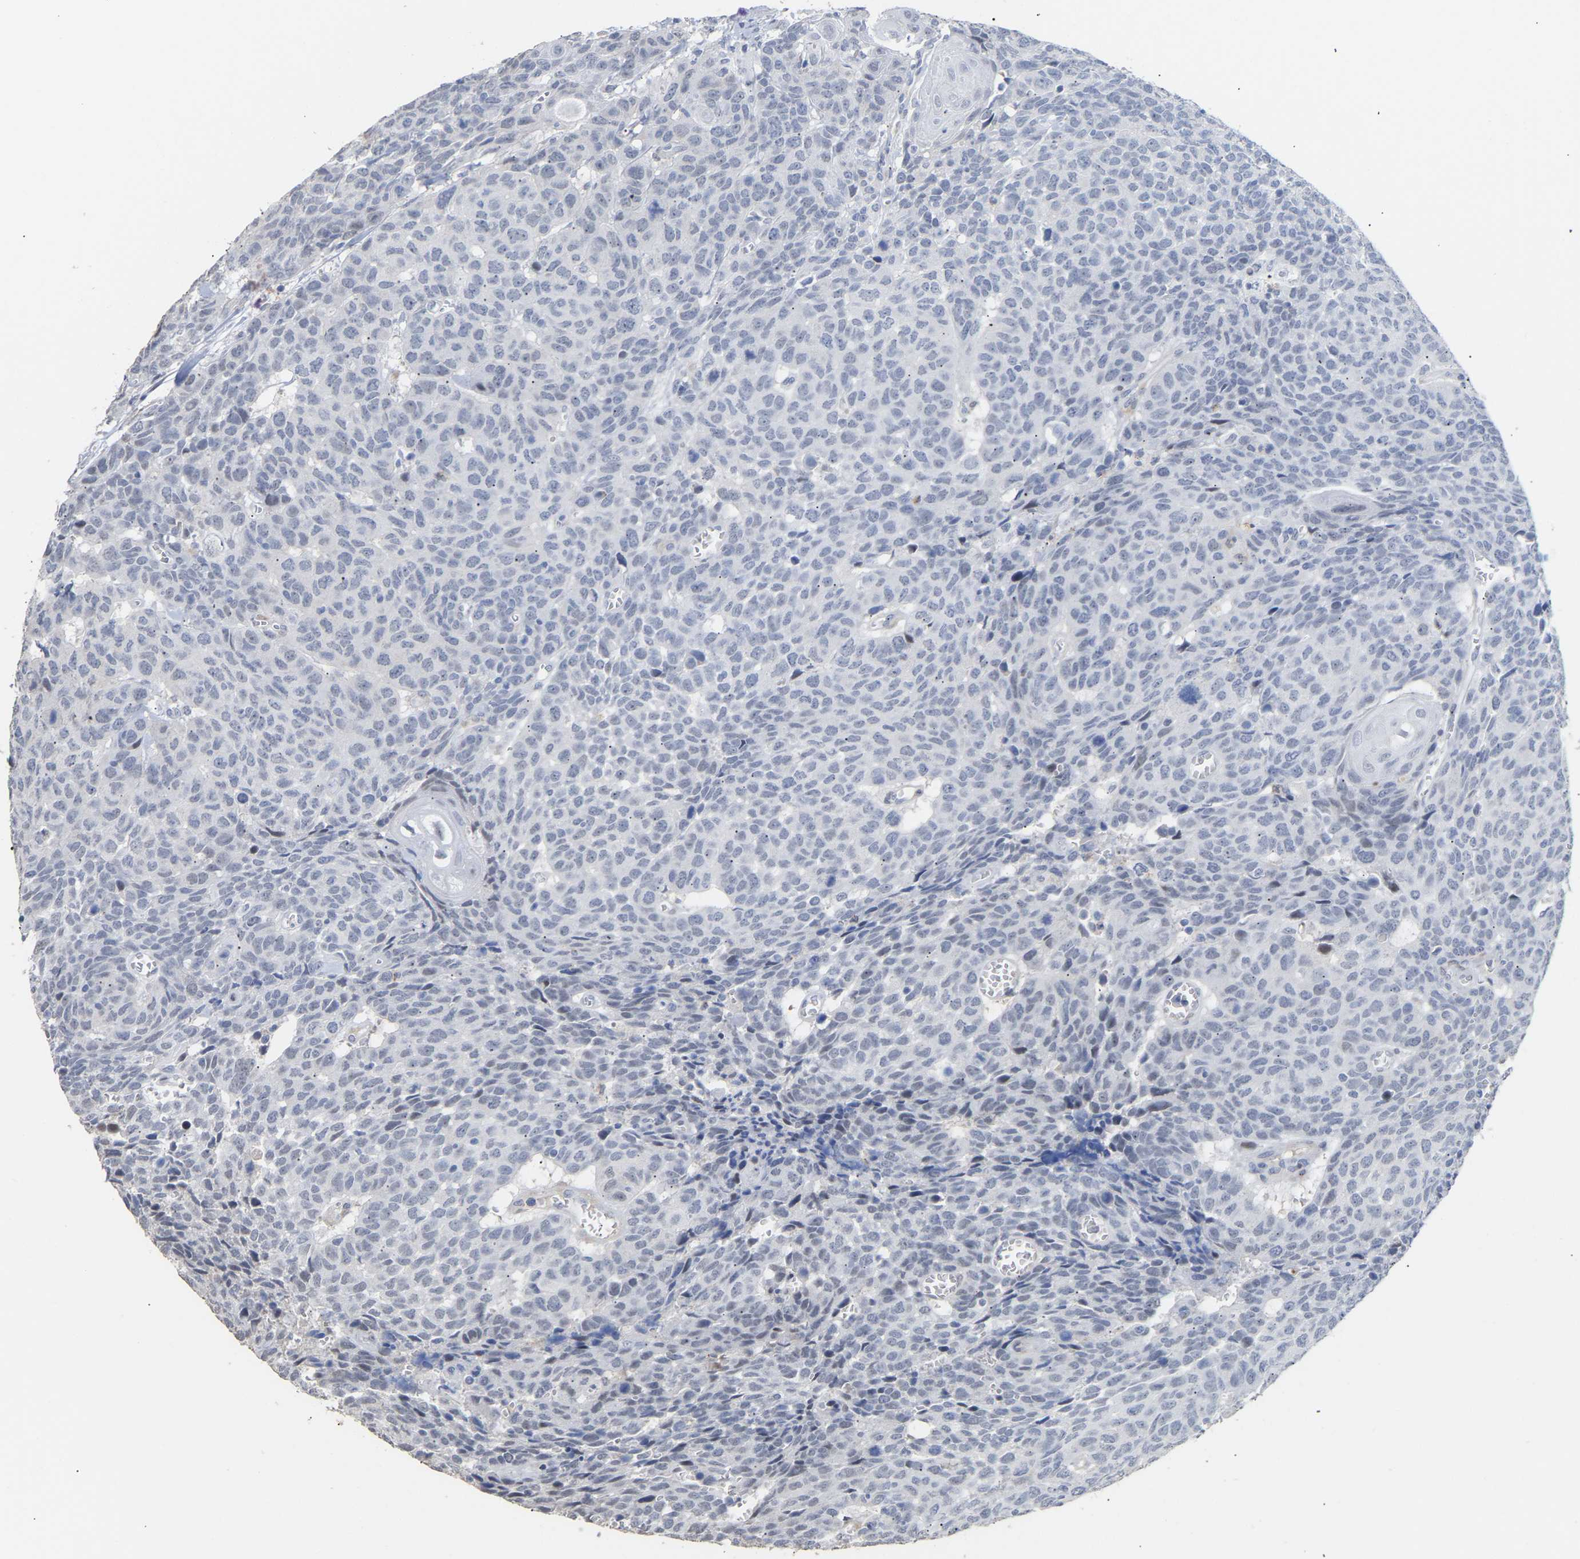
{"staining": {"intensity": "negative", "quantity": "none", "location": "none"}, "tissue": "head and neck cancer", "cell_type": "Tumor cells", "image_type": "cancer", "snomed": [{"axis": "morphology", "description": "Squamous cell carcinoma, NOS"}, {"axis": "topography", "description": "Head-Neck"}], "caption": "A micrograph of head and neck cancer stained for a protein displays no brown staining in tumor cells.", "gene": "AMPH", "patient": {"sex": "male", "age": 66}}